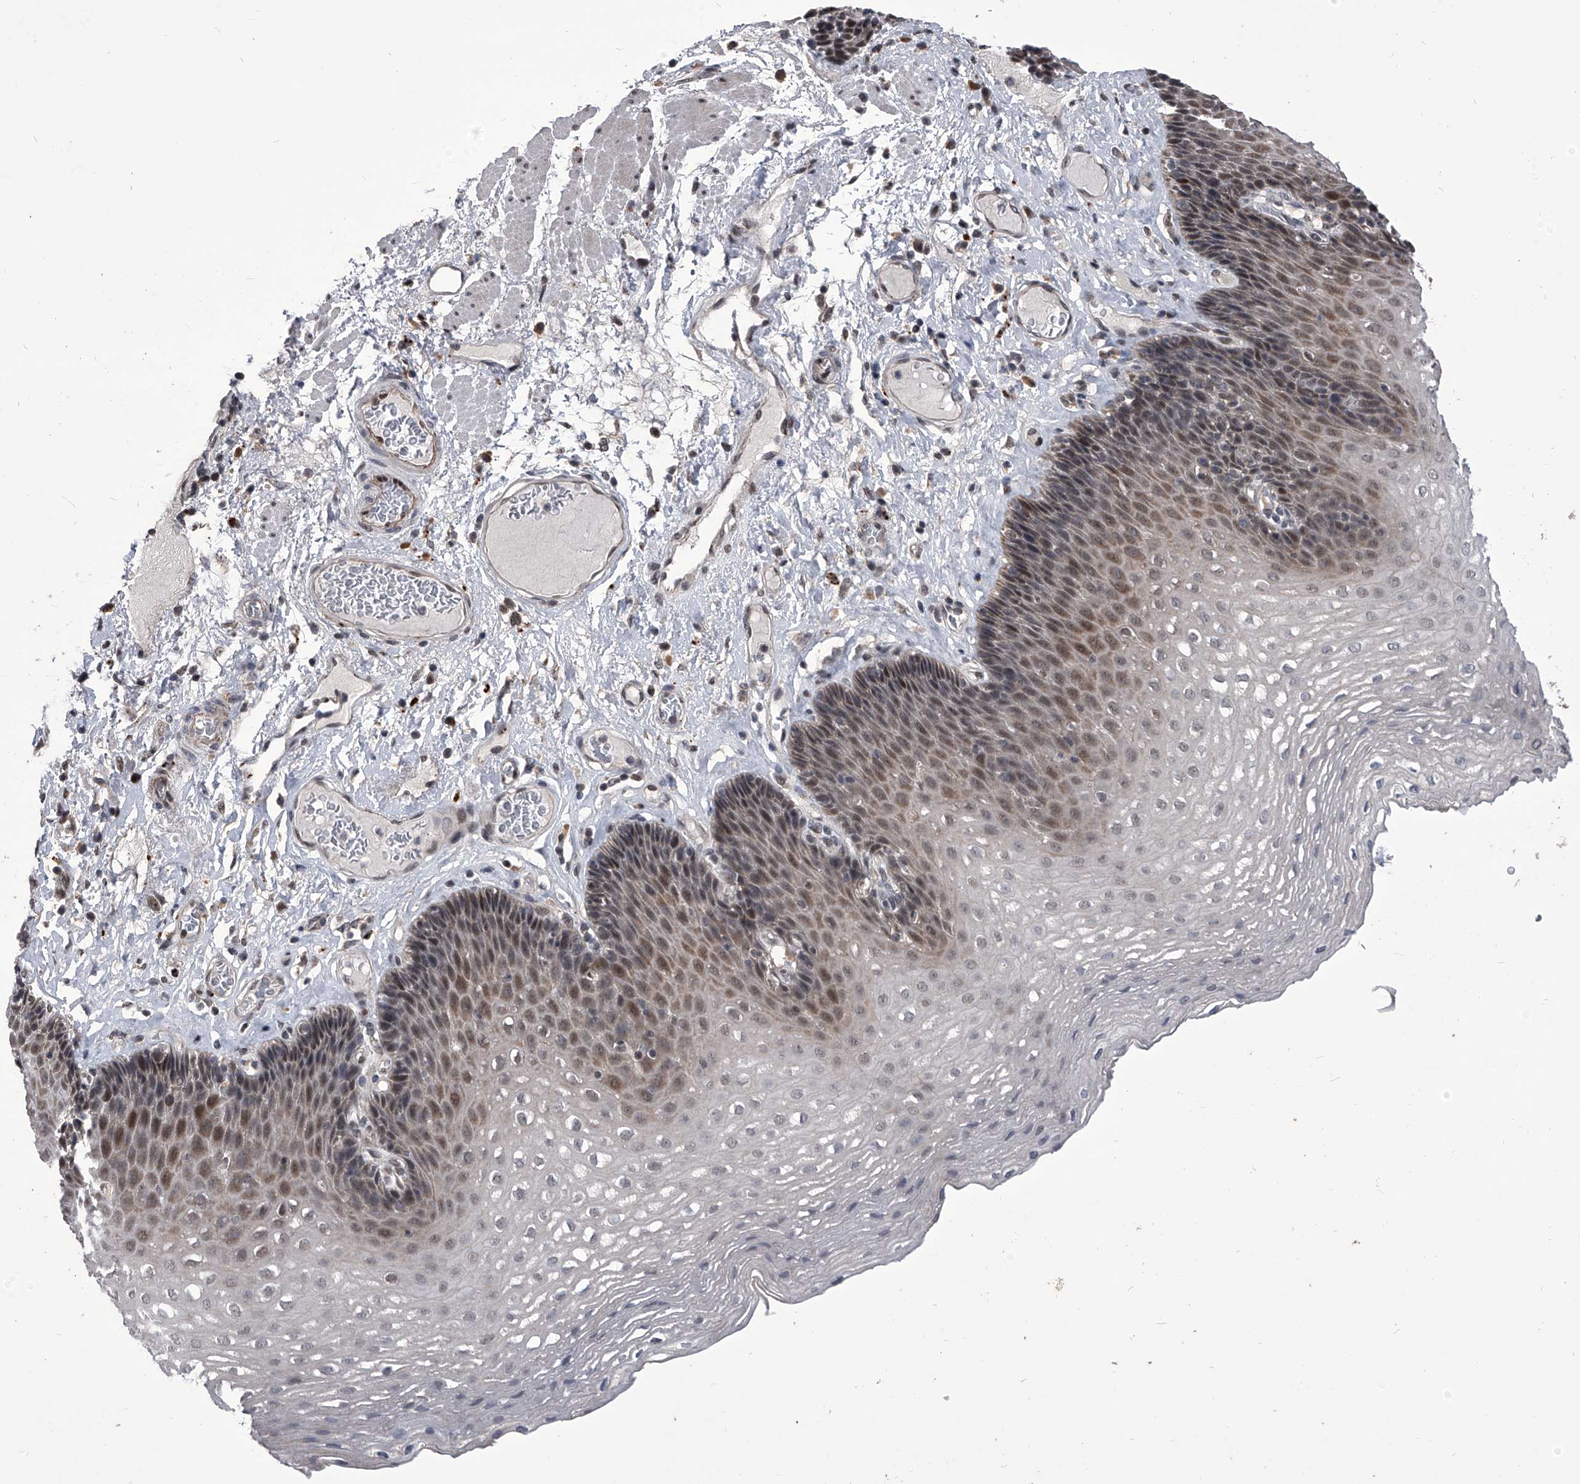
{"staining": {"intensity": "moderate", "quantity": "25%-75%", "location": "cytoplasmic/membranous,nuclear"}, "tissue": "esophagus", "cell_type": "Squamous epithelial cells", "image_type": "normal", "snomed": [{"axis": "morphology", "description": "Normal tissue, NOS"}, {"axis": "topography", "description": "Esophagus"}], "caption": "The micrograph shows immunohistochemical staining of normal esophagus. There is moderate cytoplasmic/membranous,nuclear expression is identified in about 25%-75% of squamous epithelial cells. (DAB = brown stain, brightfield microscopy at high magnification).", "gene": "CMTR1", "patient": {"sex": "female", "age": 66}}